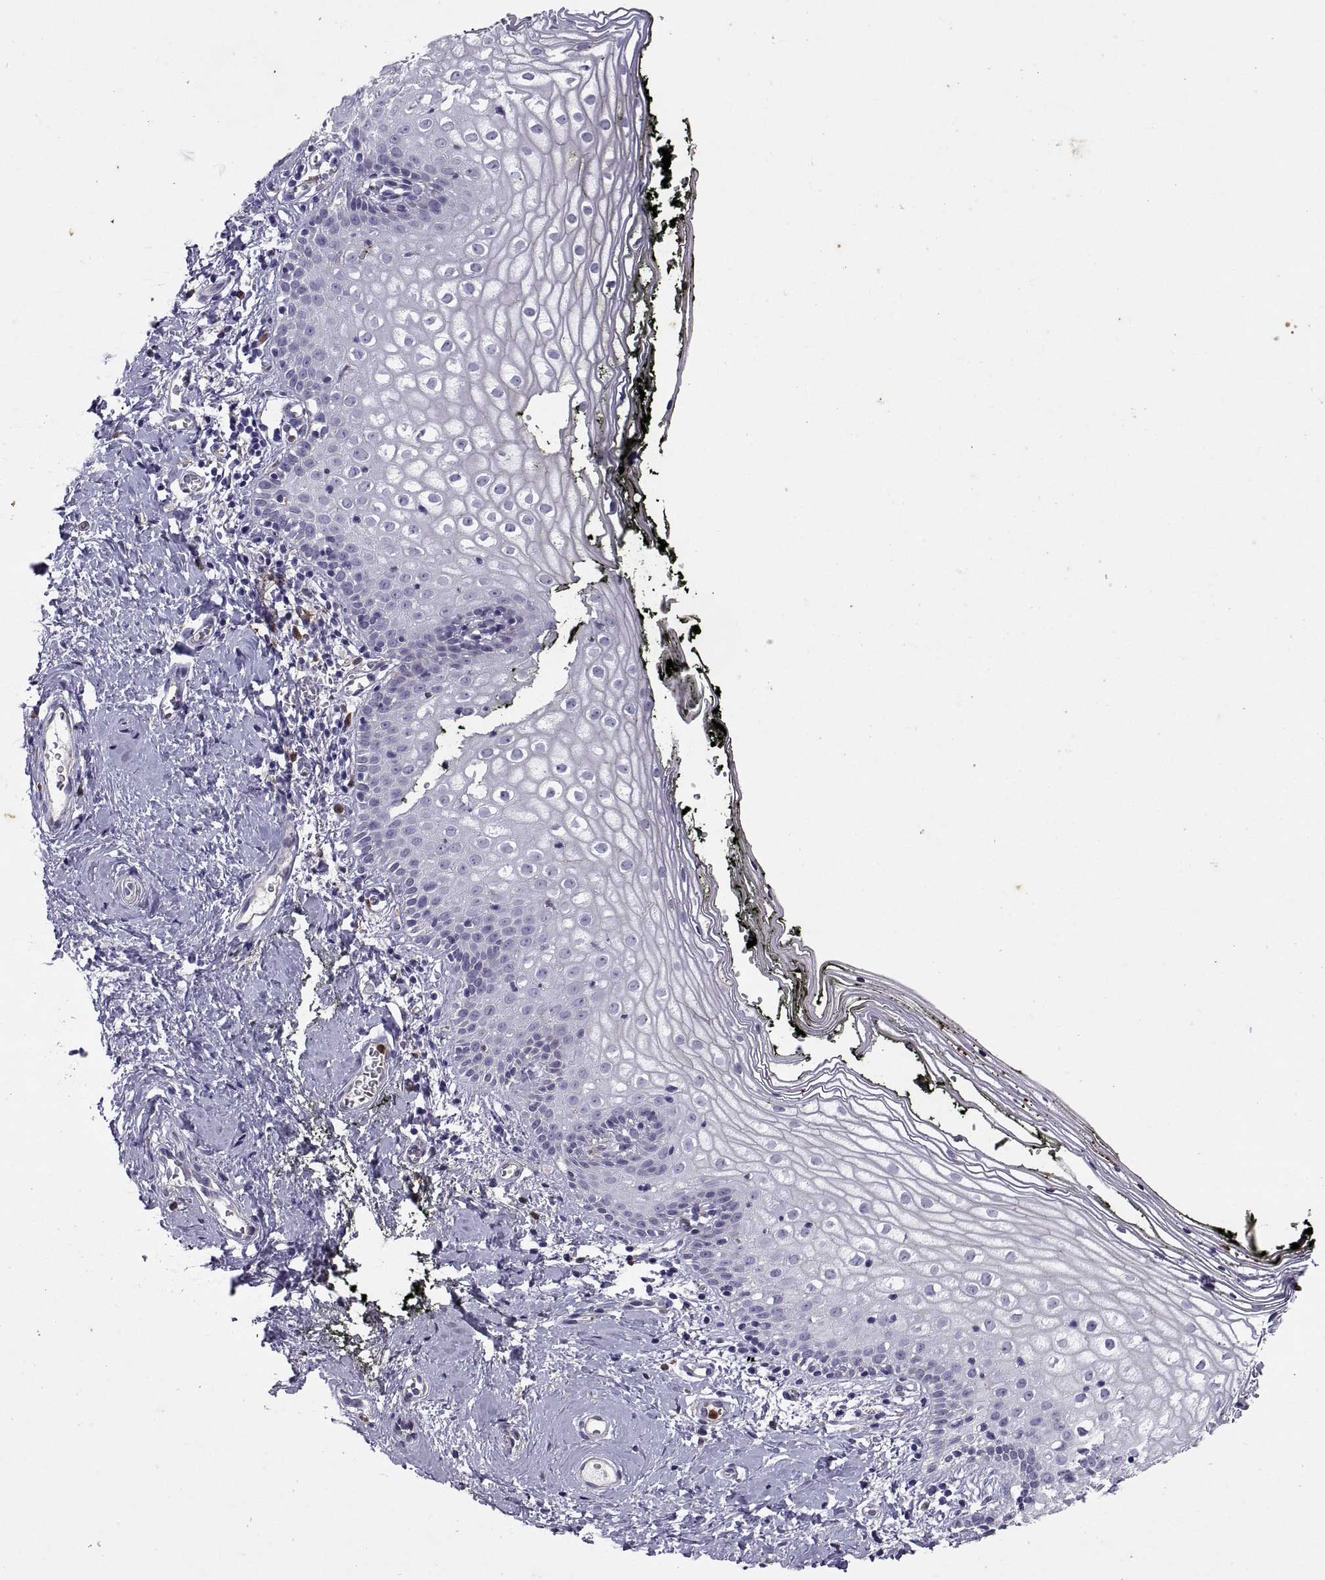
{"staining": {"intensity": "negative", "quantity": "none", "location": "none"}, "tissue": "vagina", "cell_type": "Squamous epithelial cells", "image_type": "normal", "snomed": [{"axis": "morphology", "description": "Normal tissue, NOS"}, {"axis": "topography", "description": "Vagina"}], "caption": "Normal vagina was stained to show a protein in brown. There is no significant expression in squamous epithelial cells.", "gene": "DOK3", "patient": {"sex": "female", "age": 47}}